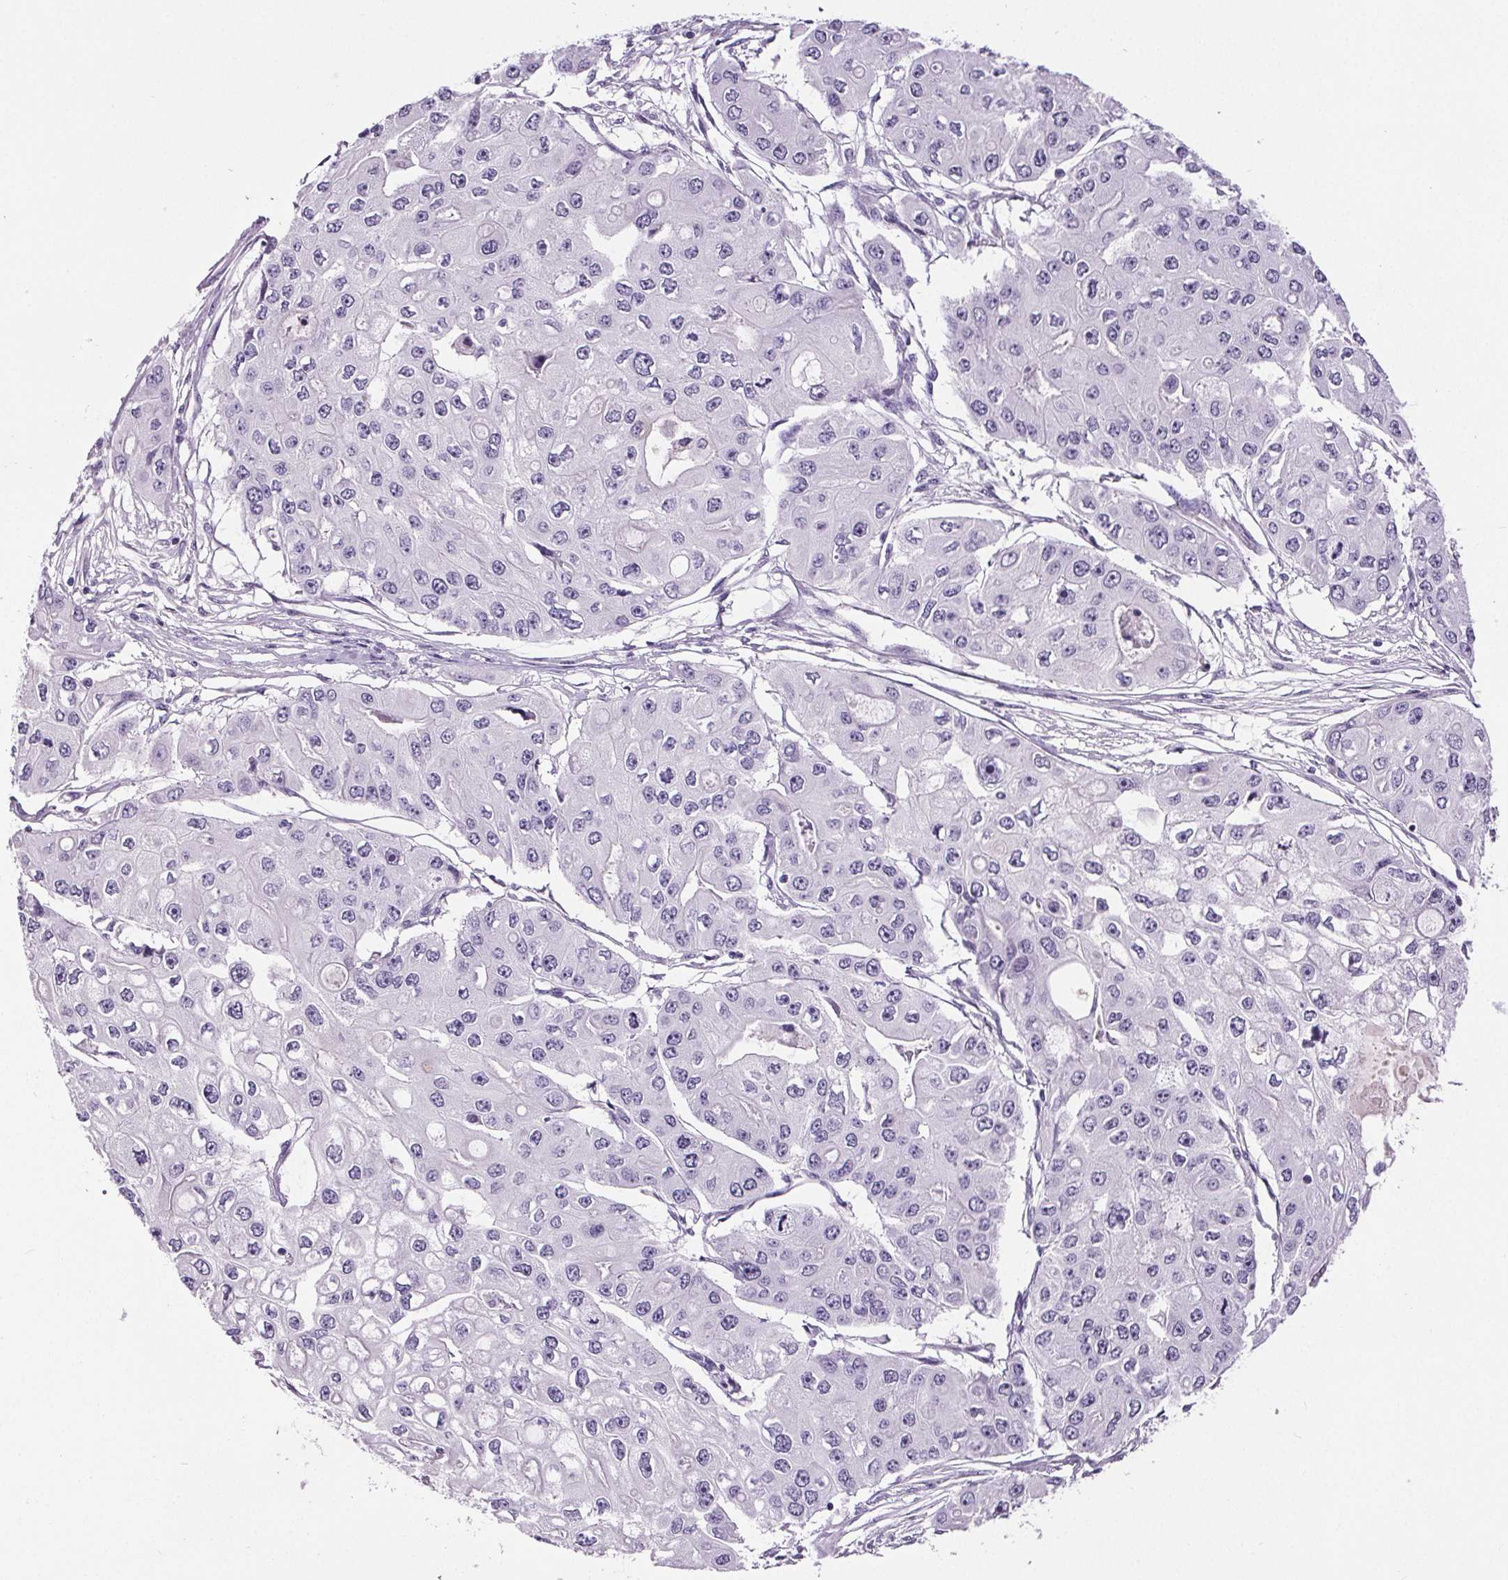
{"staining": {"intensity": "negative", "quantity": "none", "location": "none"}, "tissue": "ovarian cancer", "cell_type": "Tumor cells", "image_type": "cancer", "snomed": [{"axis": "morphology", "description": "Cystadenocarcinoma, serous, NOS"}, {"axis": "topography", "description": "Ovary"}], "caption": "Ovarian serous cystadenocarcinoma was stained to show a protein in brown. There is no significant staining in tumor cells. The staining is performed using DAB (3,3'-diaminobenzidine) brown chromogen with nuclei counter-stained in using hematoxylin.", "gene": "CD5L", "patient": {"sex": "female", "age": 56}}